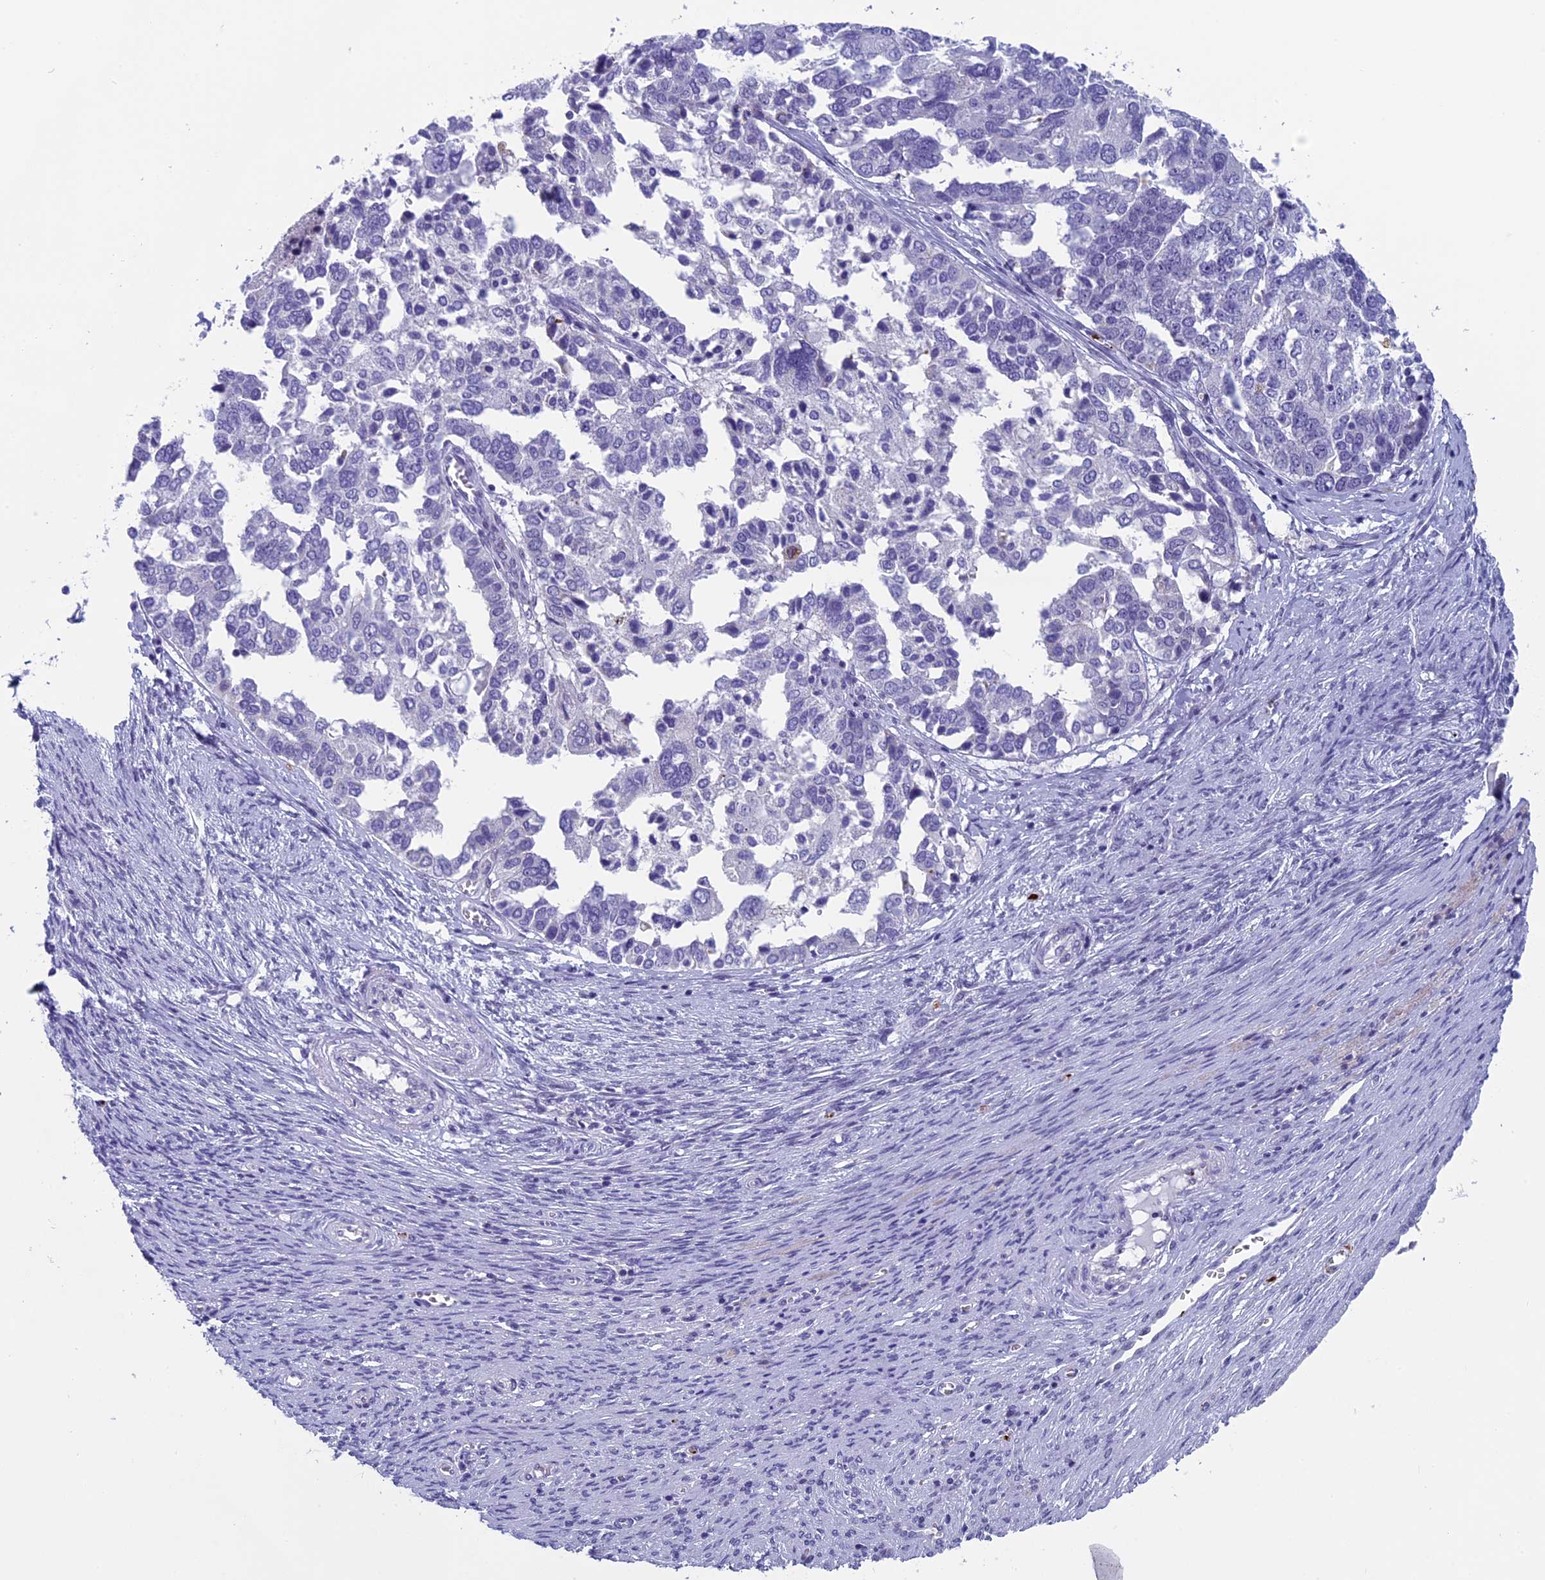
{"staining": {"intensity": "negative", "quantity": "none", "location": "none"}, "tissue": "ovarian cancer", "cell_type": "Tumor cells", "image_type": "cancer", "snomed": [{"axis": "morphology", "description": "Cystadenocarcinoma, serous, NOS"}, {"axis": "topography", "description": "Ovary"}], "caption": "IHC of human serous cystadenocarcinoma (ovarian) shows no expression in tumor cells.", "gene": "AIFM2", "patient": {"sex": "female", "age": 44}}